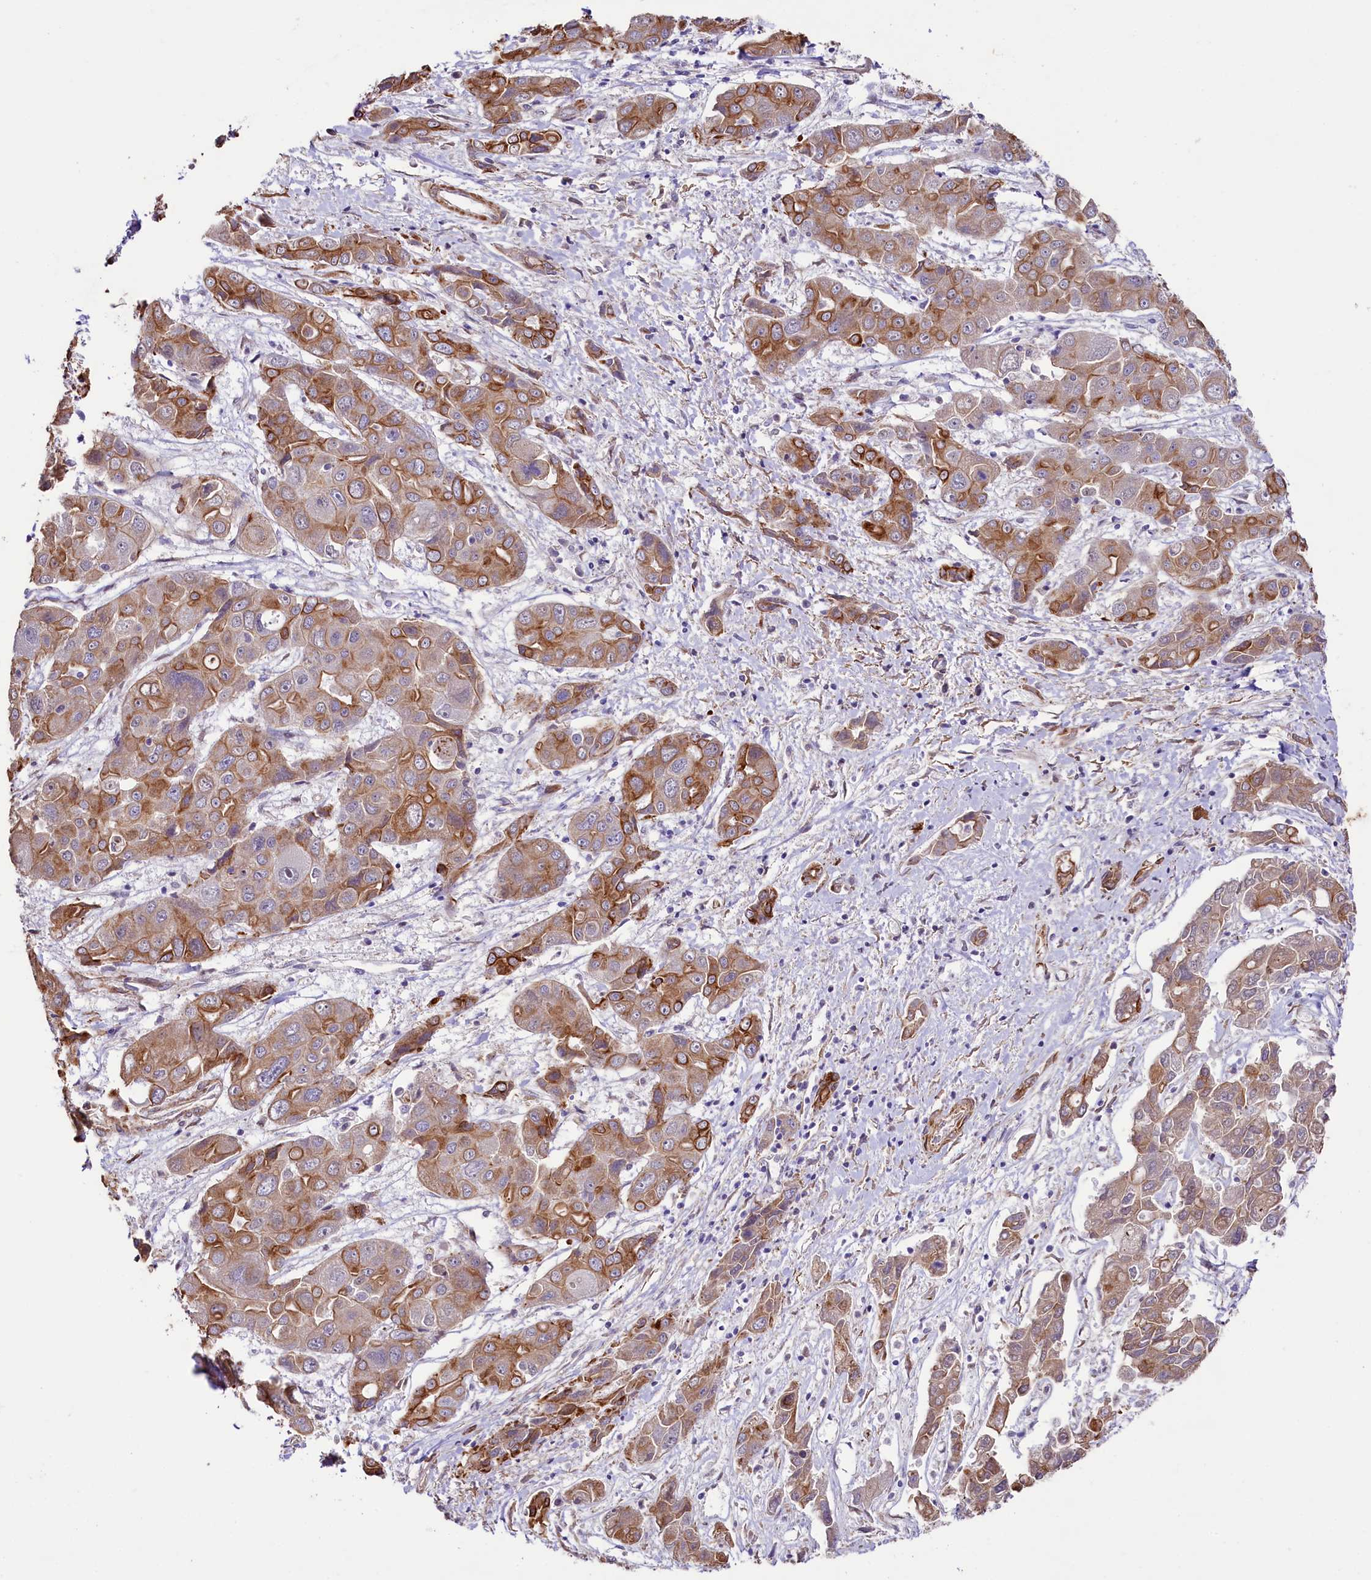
{"staining": {"intensity": "moderate", "quantity": ">75%", "location": "cytoplasmic/membranous"}, "tissue": "liver cancer", "cell_type": "Tumor cells", "image_type": "cancer", "snomed": [{"axis": "morphology", "description": "Cholangiocarcinoma"}, {"axis": "topography", "description": "Liver"}], "caption": "Protein analysis of liver cancer (cholangiocarcinoma) tissue shows moderate cytoplasmic/membranous staining in about >75% of tumor cells. (Stains: DAB in brown, nuclei in blue, Microscopy: brightfield microscopy at high magnification).", "gene": "VPS11", "patient": {"sex": "male", "age": 67}}